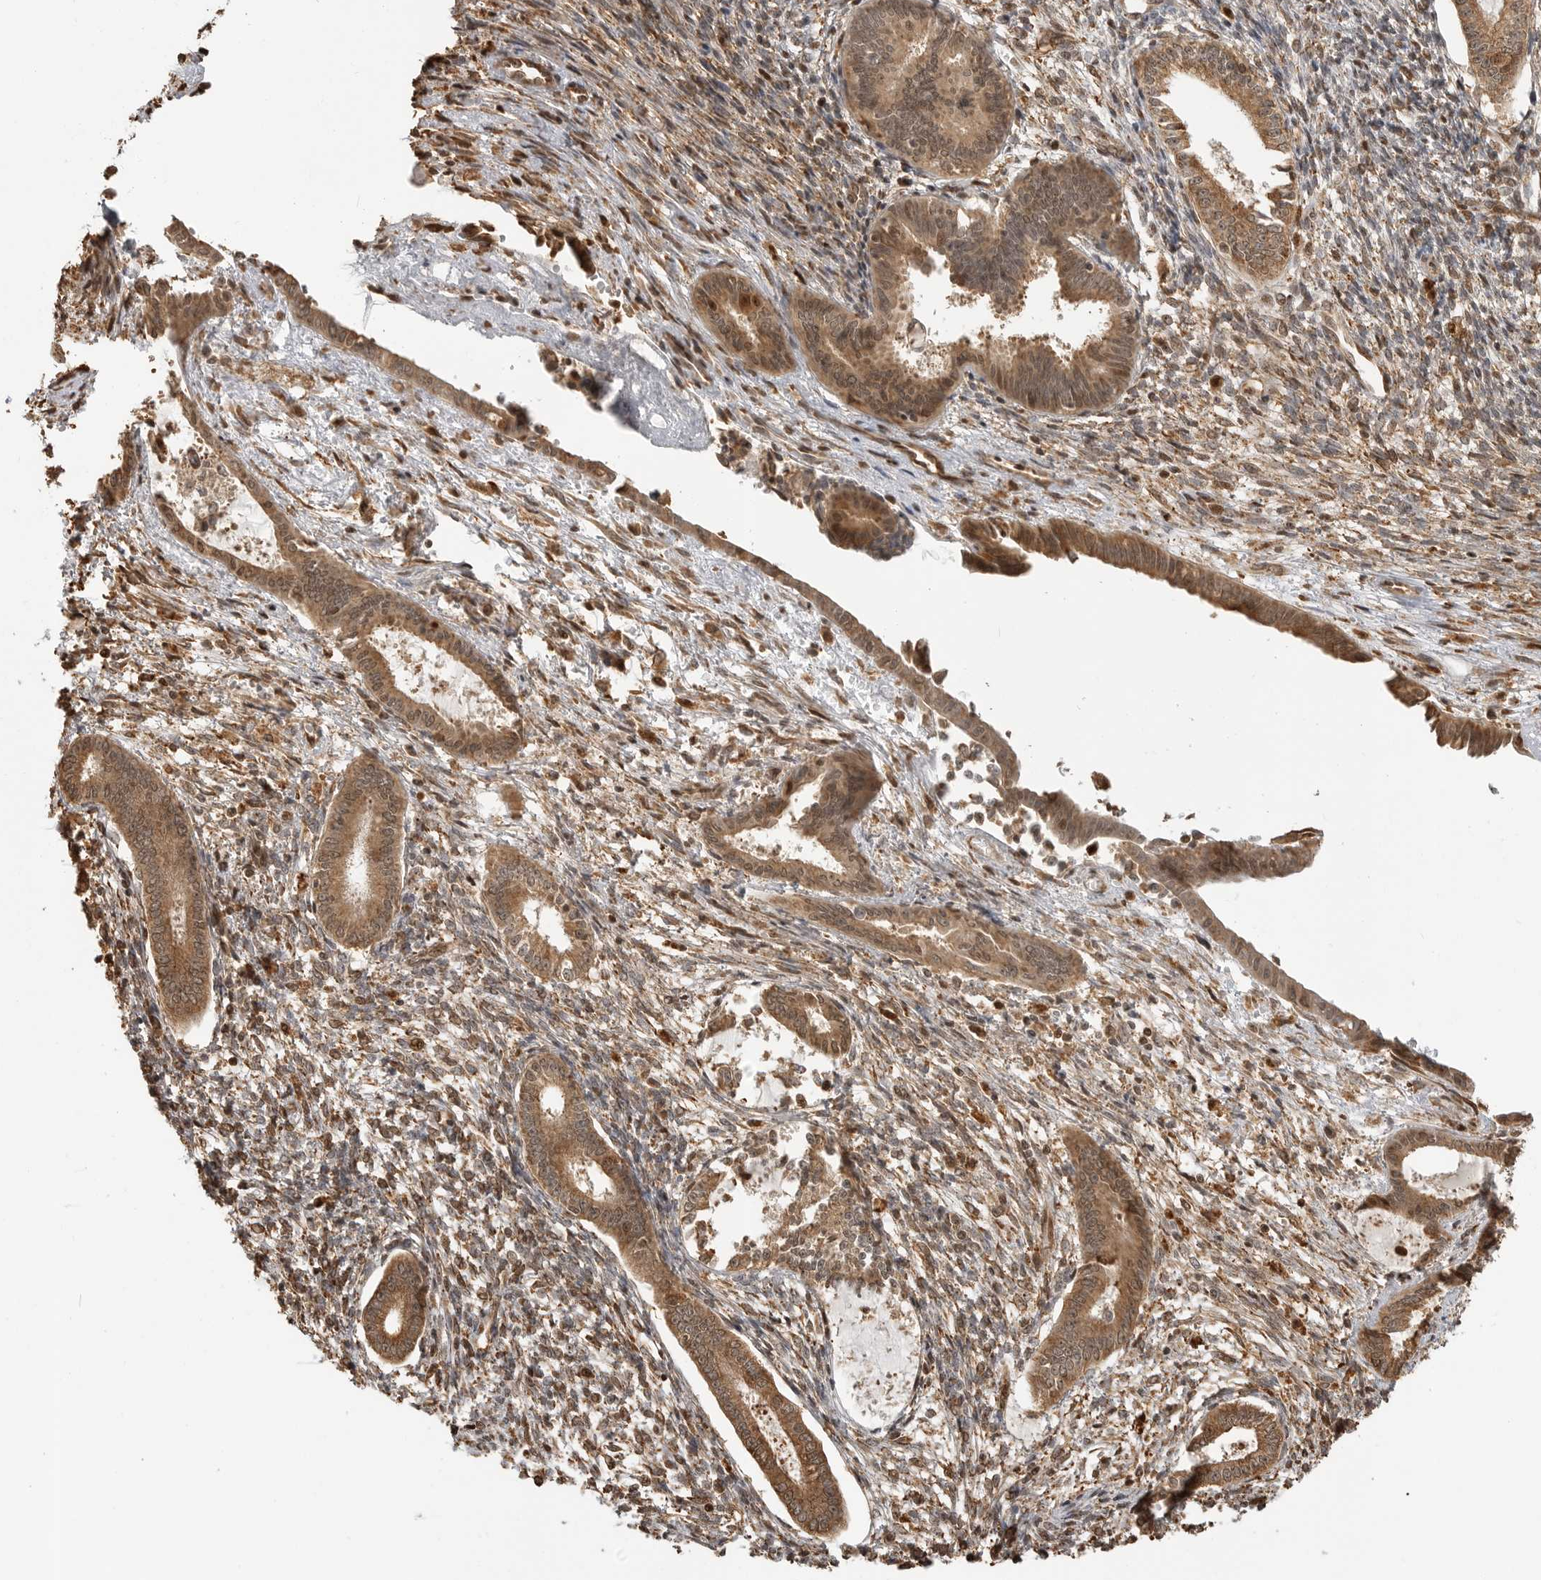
{"staining": {"intensity": "weak", "quantity": ">75%", "location": "cytoplasmic/membranous,nuclear"}, "tissue": "endometrium", "cell_type": "Cells in endometrial stroma", "image_type": "normal", "snomed": [{"axis": "morphology", "description": "Normal tissue, NOS"}, {"axis": "topography", "description": "Endometrium"}], "caption": "Immunohistochemistry histopathology image of unremarkable endometrium: human endometrium stained using immunohistochemistry exhibits low levels of weak protein expression localized specifically in the cytoplasmic/membranous,nuclear of cells in endometrial stroma, appearing as a cytoplasmic/membranous,nuclear brown color.", "gene": "BMP2K", "patient": {"sex": "female", "age": 56}}